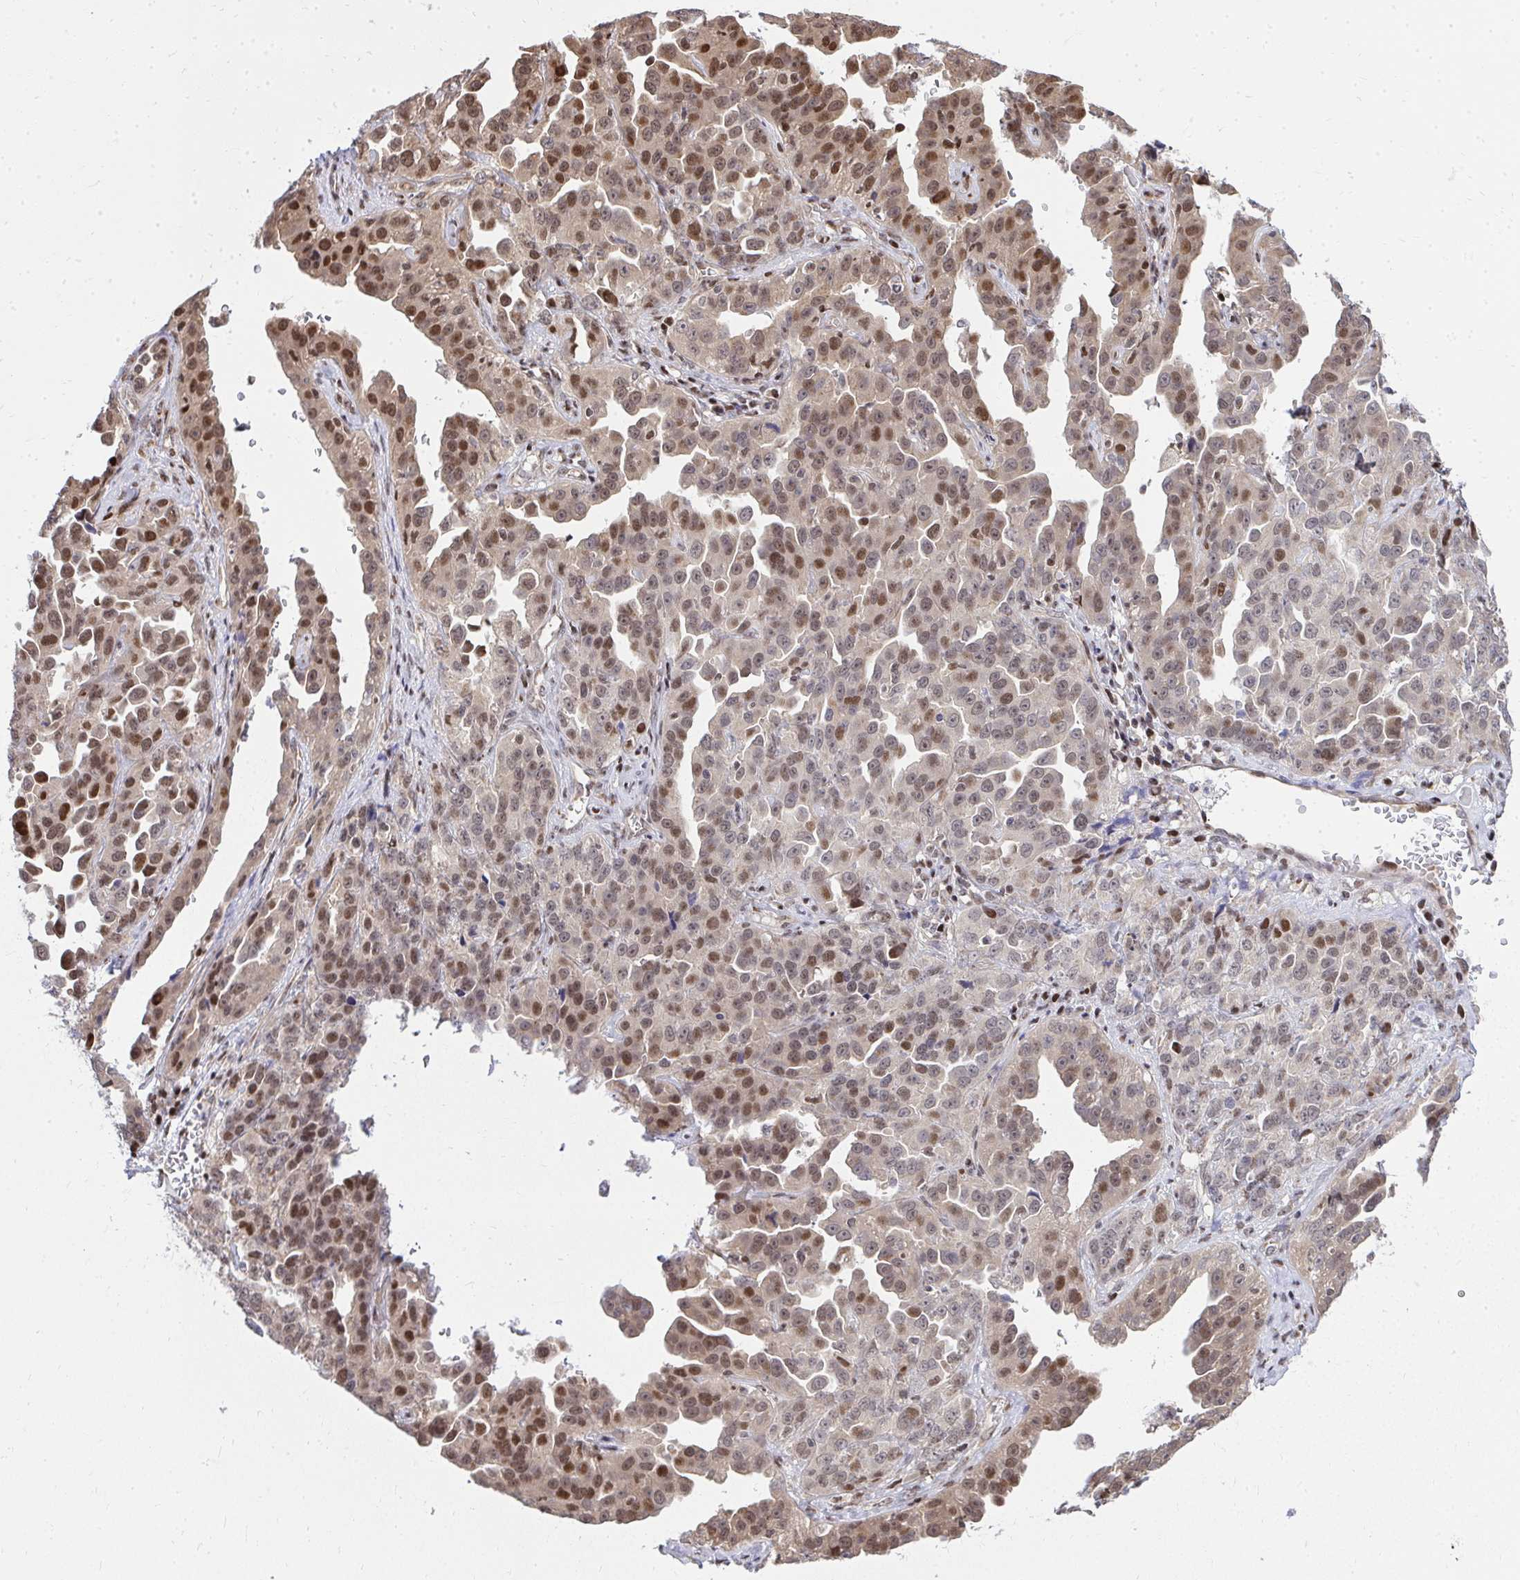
{"staining": {"intensity": "moderate", "quantity": ">75%", "location": "nuclear"}, "tissue": "ovarian cancer", "cell_type": "Tumor cells", "image_type": "cancer", "snomed": [{"axis": "morphology", "description": "Cystadenocarcinoma, serous, NOS"}, {"axis": "topography", "description": "Ovary"}], "caption": "Protein staining of ovarian cancer (serous cystadenocarcinoma) tissue reveals moderate nuclear staining in about >75% of tumor cells.", "gene": "PIGY", "patient": {"sex": "female", "age": 75}}